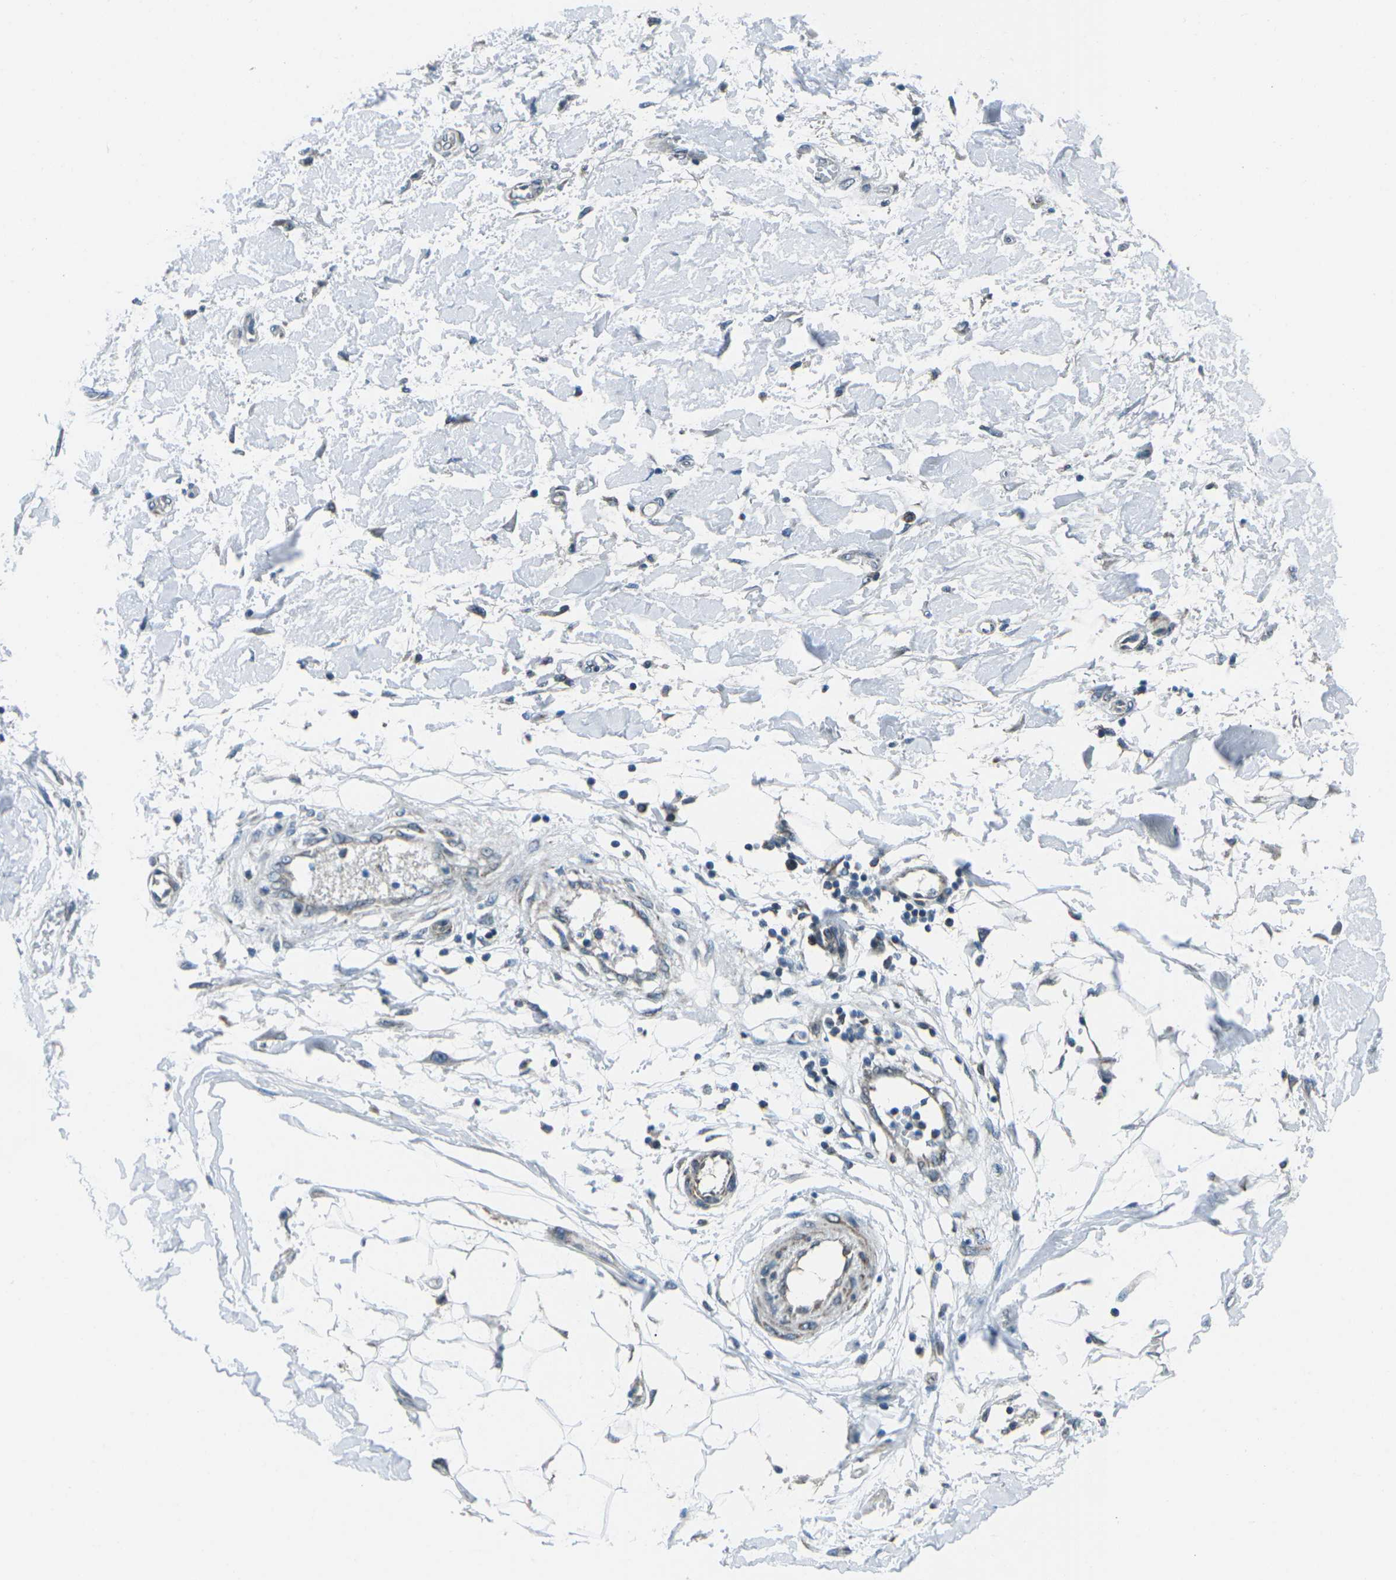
{"staining": {"intensity": "negative", "quantity": "none", "location": "none"}, "tissue": "adipose tissue", "cell_type": "Adipocytes", "image_type": "normal", "snomed": [{"axis": "morphology", "description": "Normal tissue, NOS"}, {"axis": "morphology", "description": "Squamous cell carcinoma, NOS"}, {"axis": "topography", "description": "Skin"}, {"axis": "topography", "description": "Peripheral nerve tissue"}], "caption": "The micrograph exhibits no staining of adipocytes in benign adipose tissue. Brightfield microscopy of immunohistochemistry (IHC) stained with DAB (brown) and hematoxylin (blue), captured at high magnification.", "gene": "RFESD", "patient": {"sex": "male", "age": 83}}